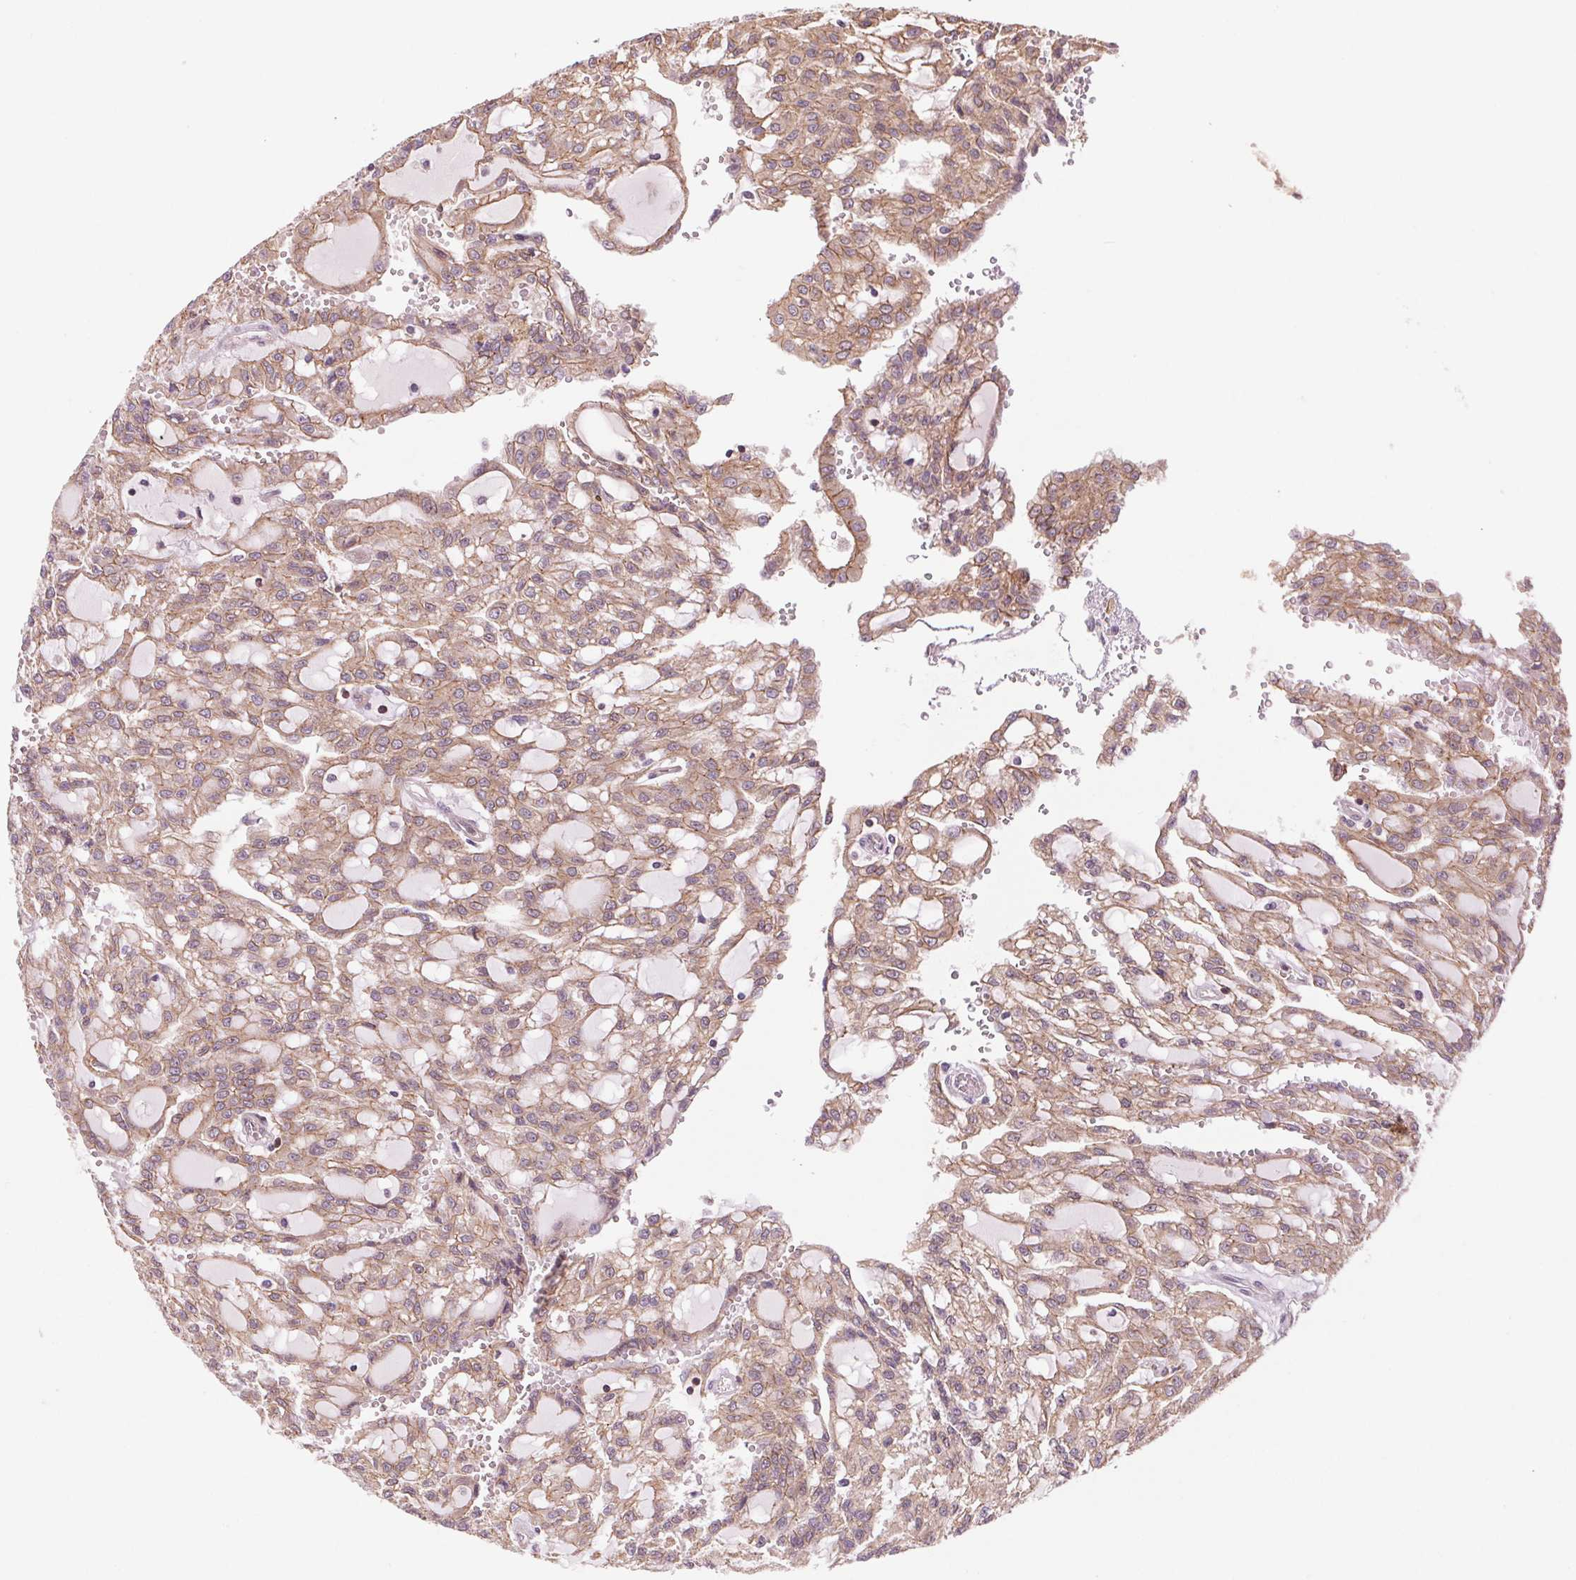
{"staining": {"intensity": "moderate", "quantity": ">75%", "location": "cytoplasmic/membranous"}, "tissue": "renal cancer", "cell_type": "Tumor cells", "image_type": "cancer", "snomed": [{"axis": "morphology", "description": "Adenocarcinoma, NOS"}, {"axis": "topography", "description": "Kidney"}], "caption": "Immunohistochemistry (IHC) staining of renal cancer (adenocarcinoma), which exhibits medium levels of moderate cytoplasmic/membranous expression in approximately >75% of tumor cells indicating moderate cytoplasmic/membranous protein staining. The staining was performed using DAB (brown) for protein detection and nuclei were counterstained in hematoxylin (blue).", "gene": "SH3RF2", "patient": {"sex": "male", "age": 63}}